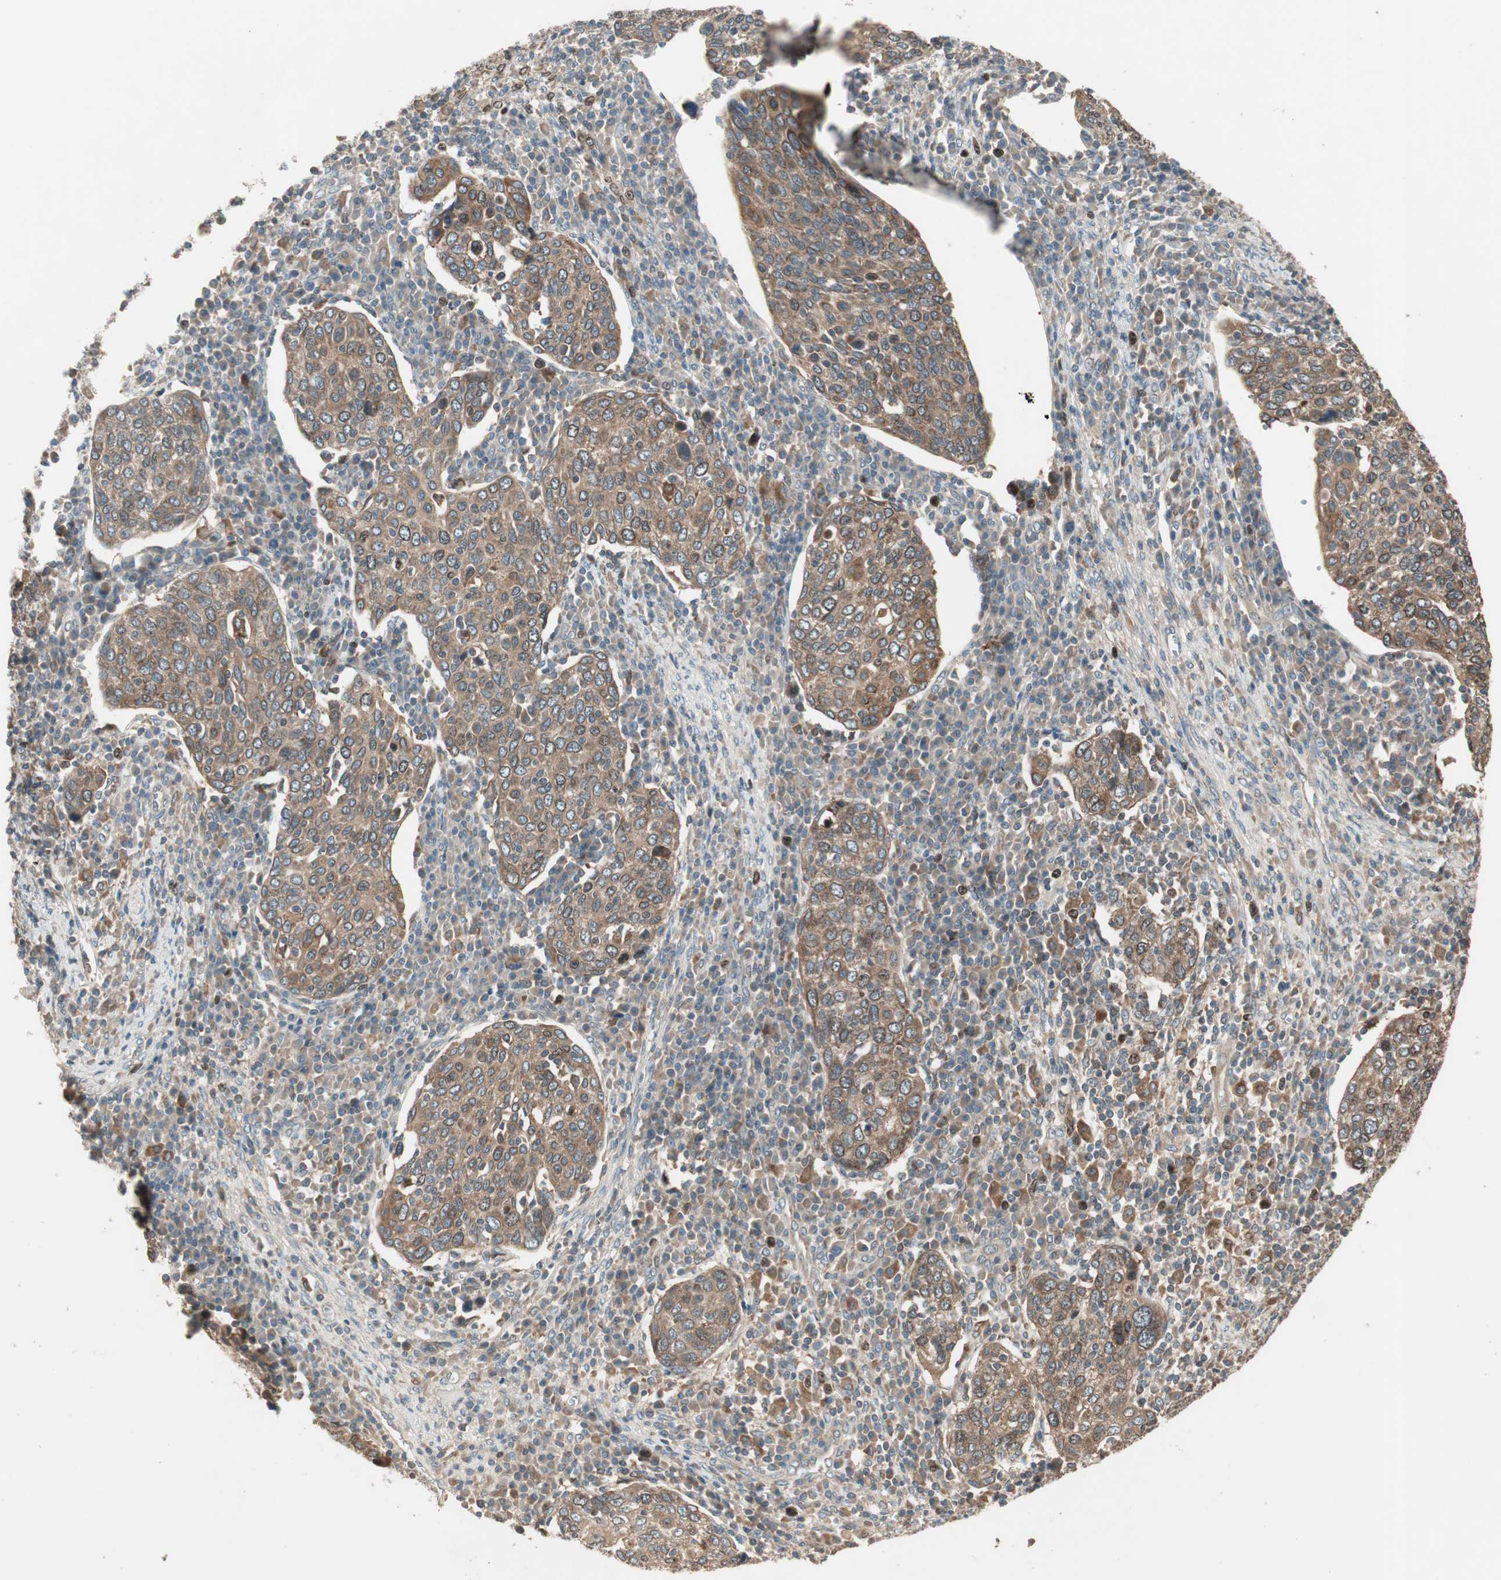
{"staining": {"intensity": "moderate", "quantity": ">75%", "location": "cytoplasmic/membranous"}, "tissue": "cervical cancer", "cell_type": "Tumor cells", "image_type": "cancer", "snomed": [{"axis": "morphology", "description": "Squamous cell carcinoma, NOS"}, {"axis": "topography", "description": "Cervix"}], "caption": "A histopathology image of human cervical cancer (squamous cell carcinoma) stained for a protein shows moderate cytoplasmic/membranous brown staining in tumor cells.", "gene": "ATP6AP2", "patient": {"sex": "female", "age": 40}}